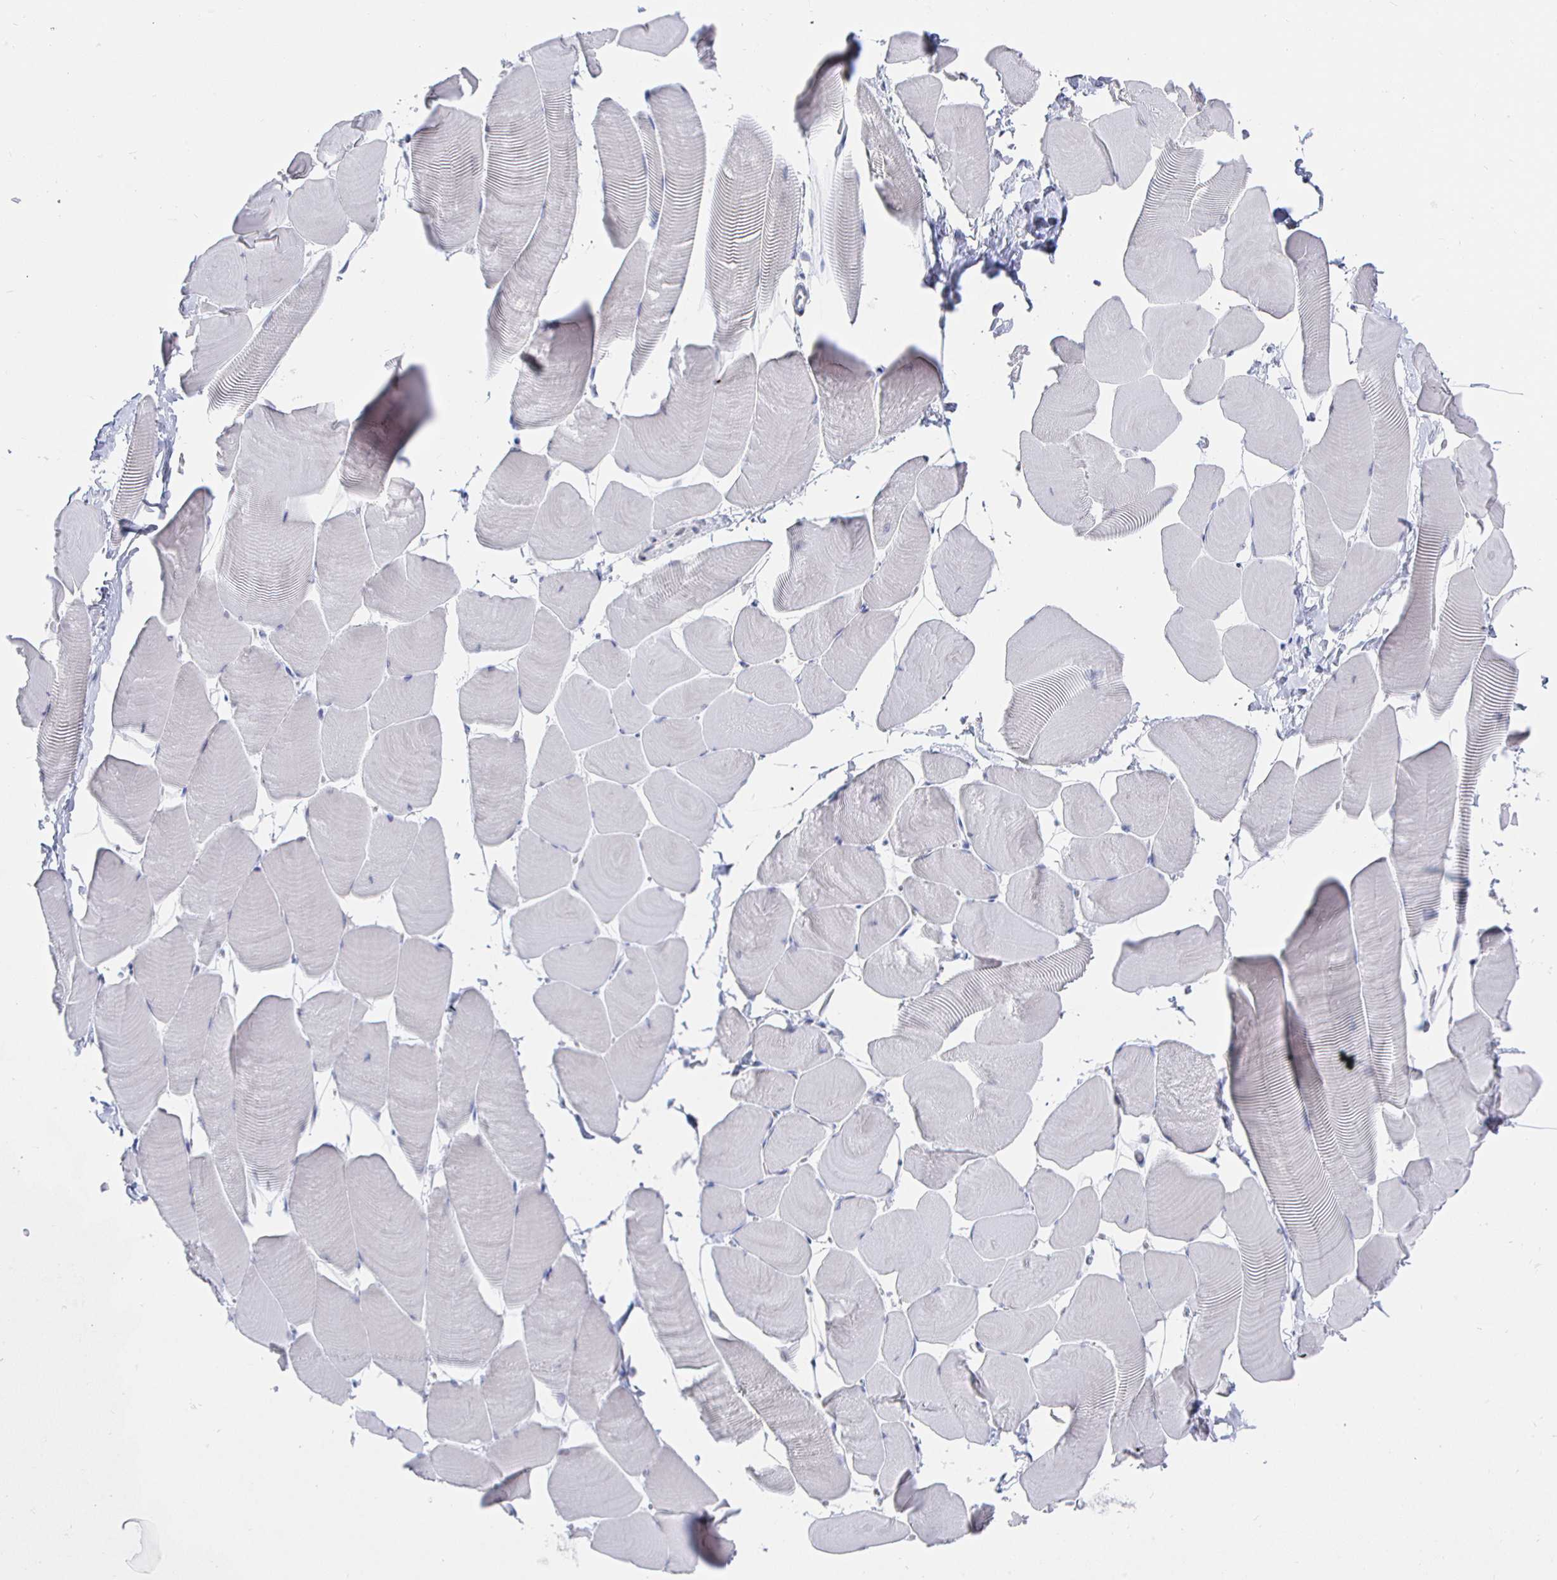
{"staining": {"intensity": "negative", "quantity": "none", "location": "none"}, "tissue": "skeletal muscle", "cell_type": "Myocytes", "image_type": "normal", "snomed": [{"axis": "morphology", "description": "Normal tissue, NOS"}, {"axis": "topography", "description": "Skeletal muscle"}], "caption": "Protein analysis of normal skeletal muscle displays no significant positivity in myocytes.", "gene": "LRRC23", "patient": {"sex": "male", "age": 25}}